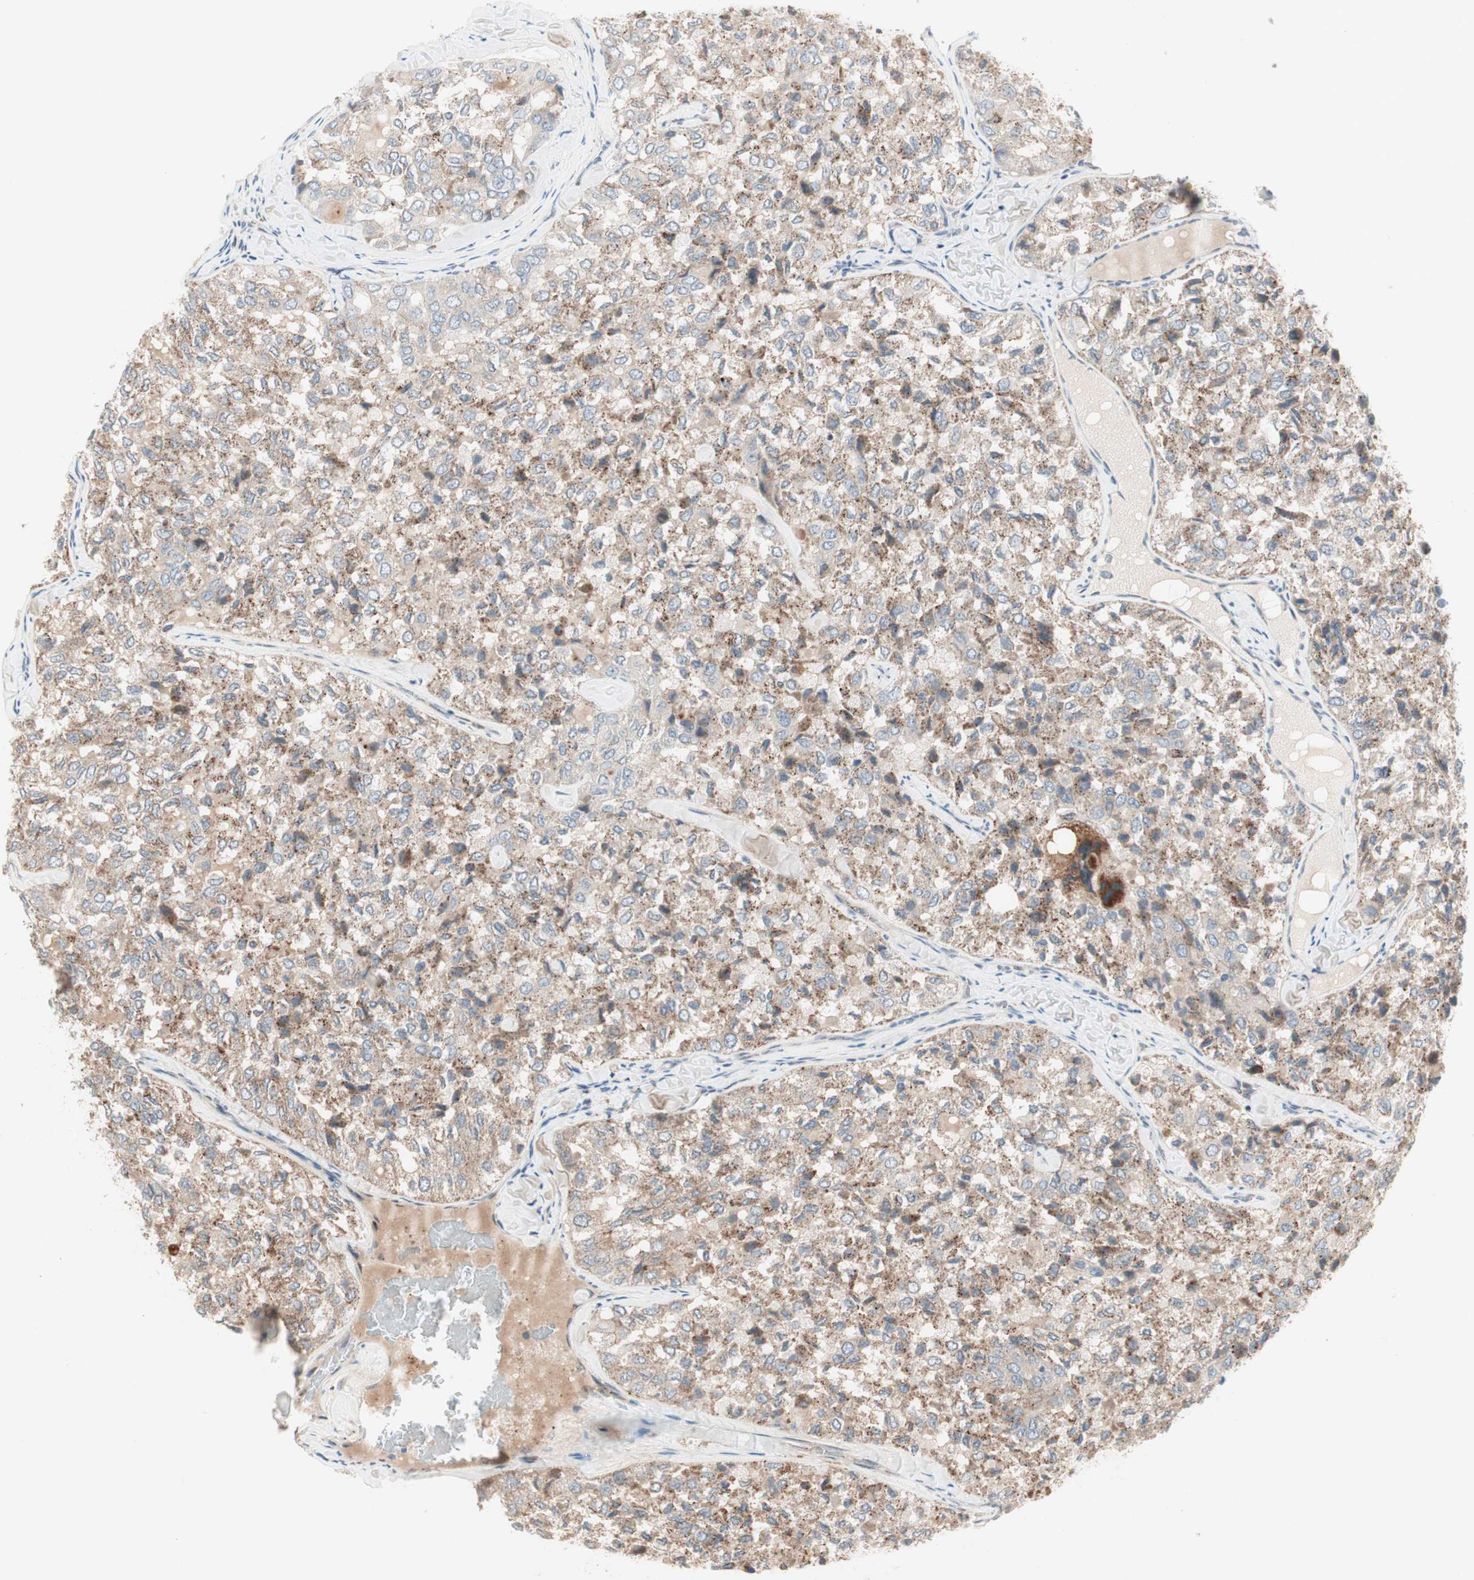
{"staining": {"intensity": "moderate", "quantity": ">75%", "location": "cytoplasmic/membranous"}, "tissue": "thyroid cancer", "cell_type": "Tumor cells", "image_type": "cancer", "snomed": [{"axis": "morphology", "description": "Follicular adenoma carcinoma, NOS"}, {"axis": "topography", "description": "Thyroid gland"}], "caption": "Immunohistochemistry (DAB (3,3'-diaminobenzidine)) staining of human thyroid follicular adenoma carcinoma reveals moderate cytoplasmic/membranous protein staining in approximately >75% of tumor cells.", "gene": "FGFR4", "patient": {"sex": "male", "age": 75}}